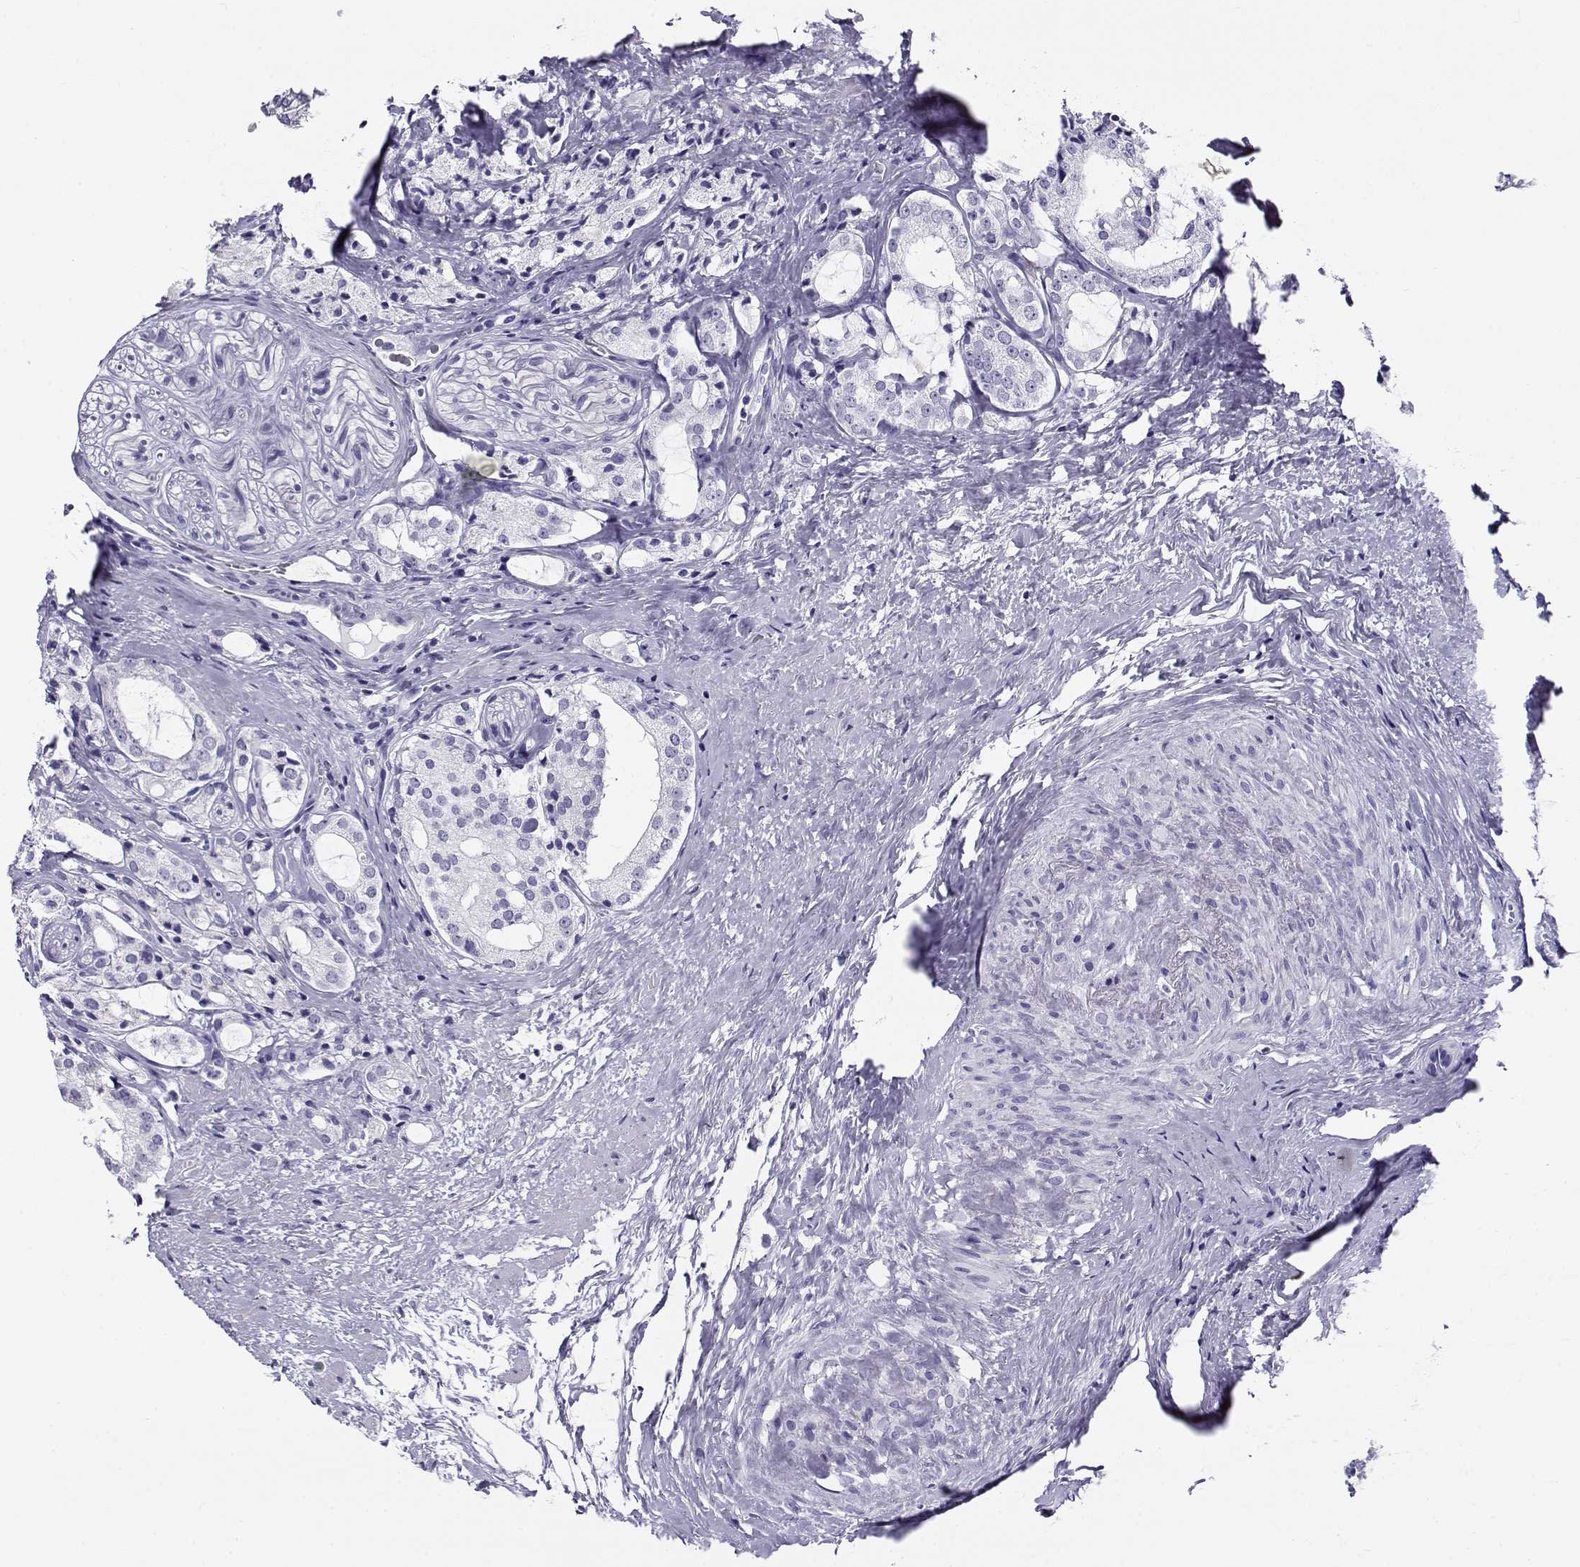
{"staining": {"intensity": "negative", "quantity": "none", "location": "none"}, "tissue": "prostate cancer", "cell_type": "Tumor cells", "image_type": "cancer", "snomed": [{"axis": "morphology", "description": "Adenocarcinoma, NOS"}, {"axis": "topography", "description": "Prostate"}], "caption": "There is no significant expression in tumor cells of prostate adenocarcinoma. (DAB IHC, high magnification).", "gene": "RHOXF2", "patient": {"sex": "male", "age": 66}}